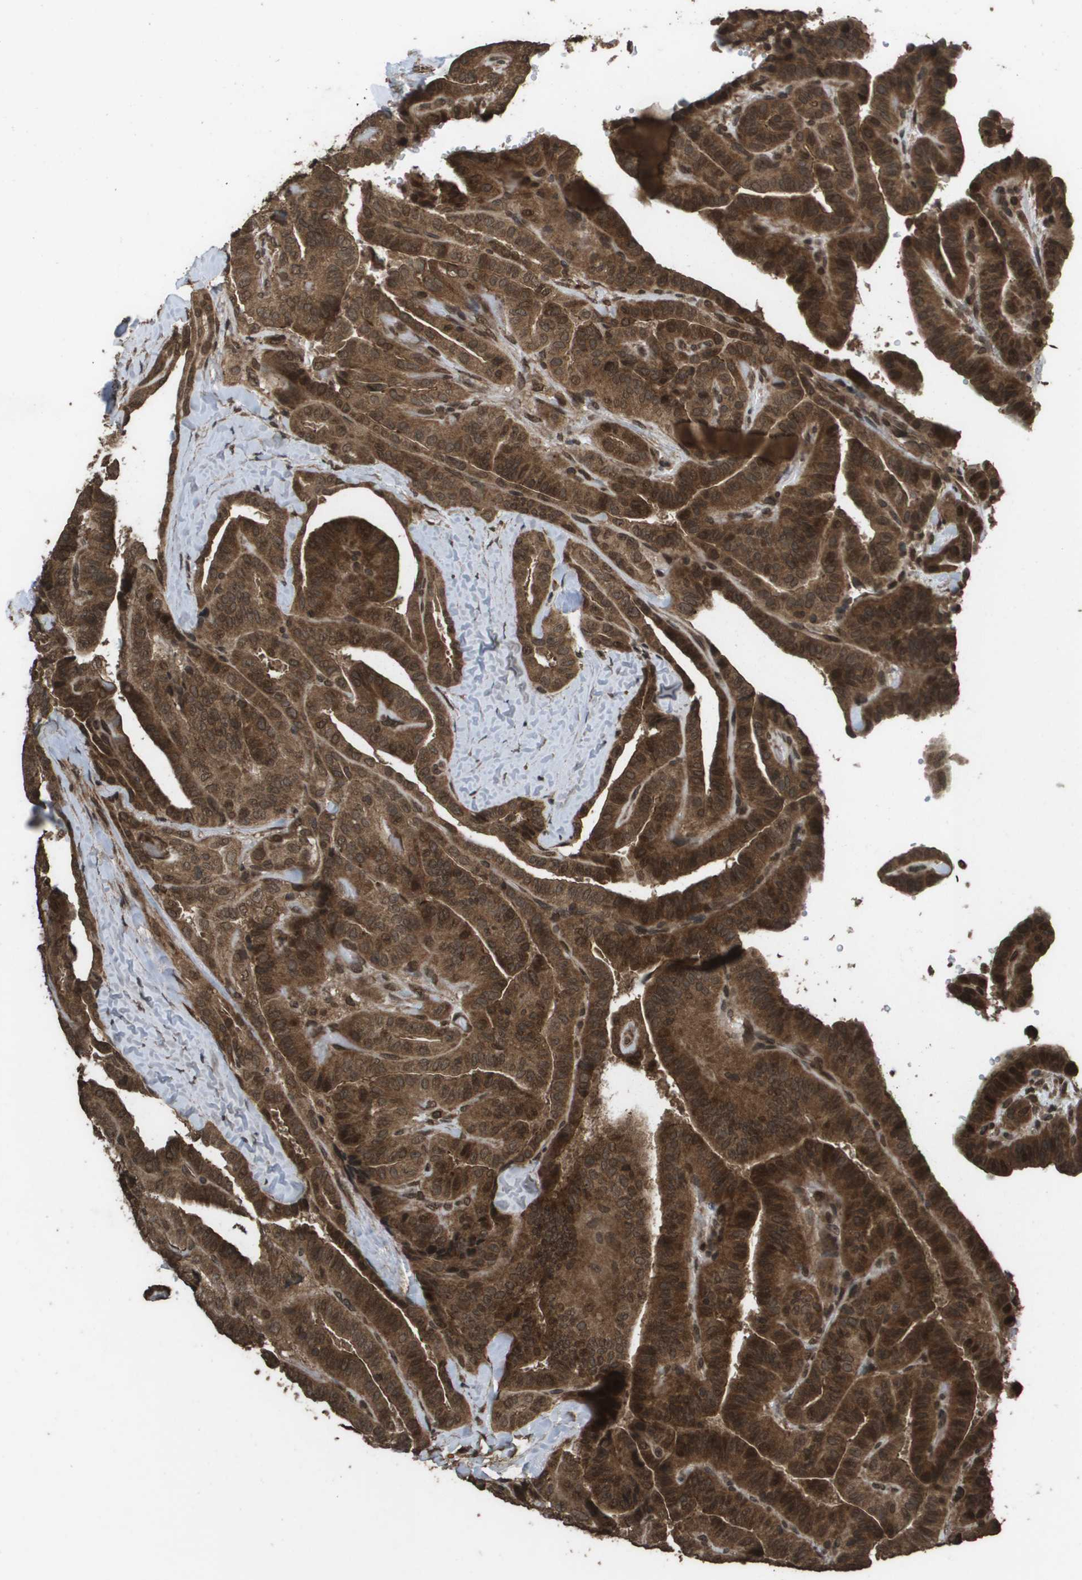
{"staining": {"intensity": "strong", "quantity": ">75%", "location": "cytoplasmic/membranous"}, "tissue": "thyroid cancer", "cell_type": "Tumor cells", "image_type": "cancer", "snomed": [{"axis": "morphology", "description": "Papillary adenocarcinoma, NOS"}, {"axis": "topography", "description": "Thyroid gland"}], "caption": "This photomicrograph shows papillary adenocarcinoma (thyroid) stained with immunohistochemistry to label a protein in brown. The cytoplasmic/membranous of tumor cells show strong positivity for the protein. Nuclei are counter-stained blue.", "gene": "AXIN2", "patient": {"sex": "male", "age": 77}}